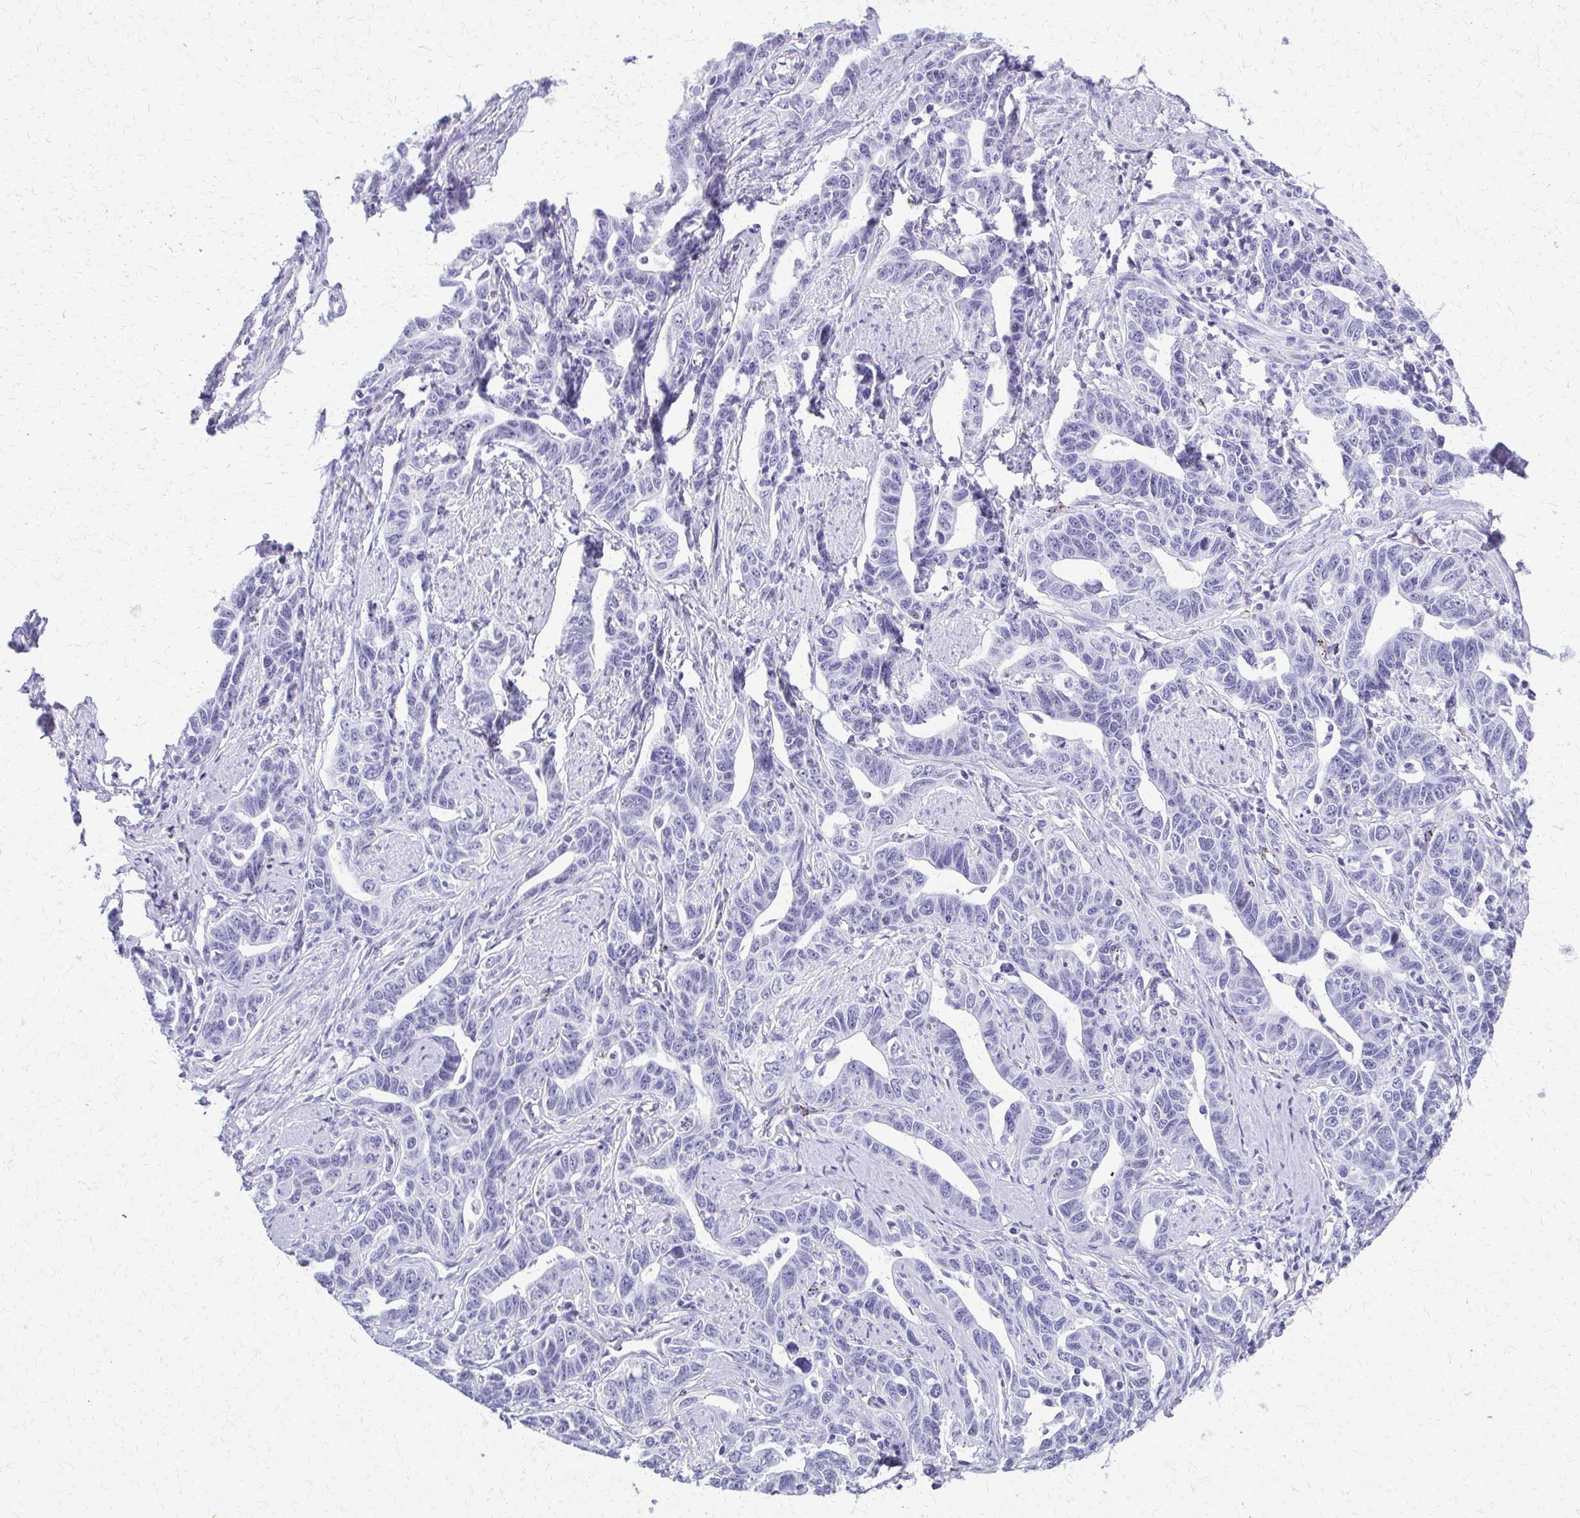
{"staining": {"intensity": "negative", "quantity": "none", "location": "none"}, "tissue": "ovarian cancer", "cell_type": "Tumor cells", "image_type": "cancer", "snomed": [{"axis": "morphology", "description": "Cystadenocarcinoma, serous, NOS"}, {"axis": "topography", "description": "Ovary"}], "caption": "There is no significant expression in tumor cells of ovarian cancer. The staining was performed using DAB to visualize the protein expression in brown, while the nuclei were stained in blue with hematoxylin (Magnification: 20x).", "gene": "FAM162B", "patient": {"sex": "female", "age": 69}}